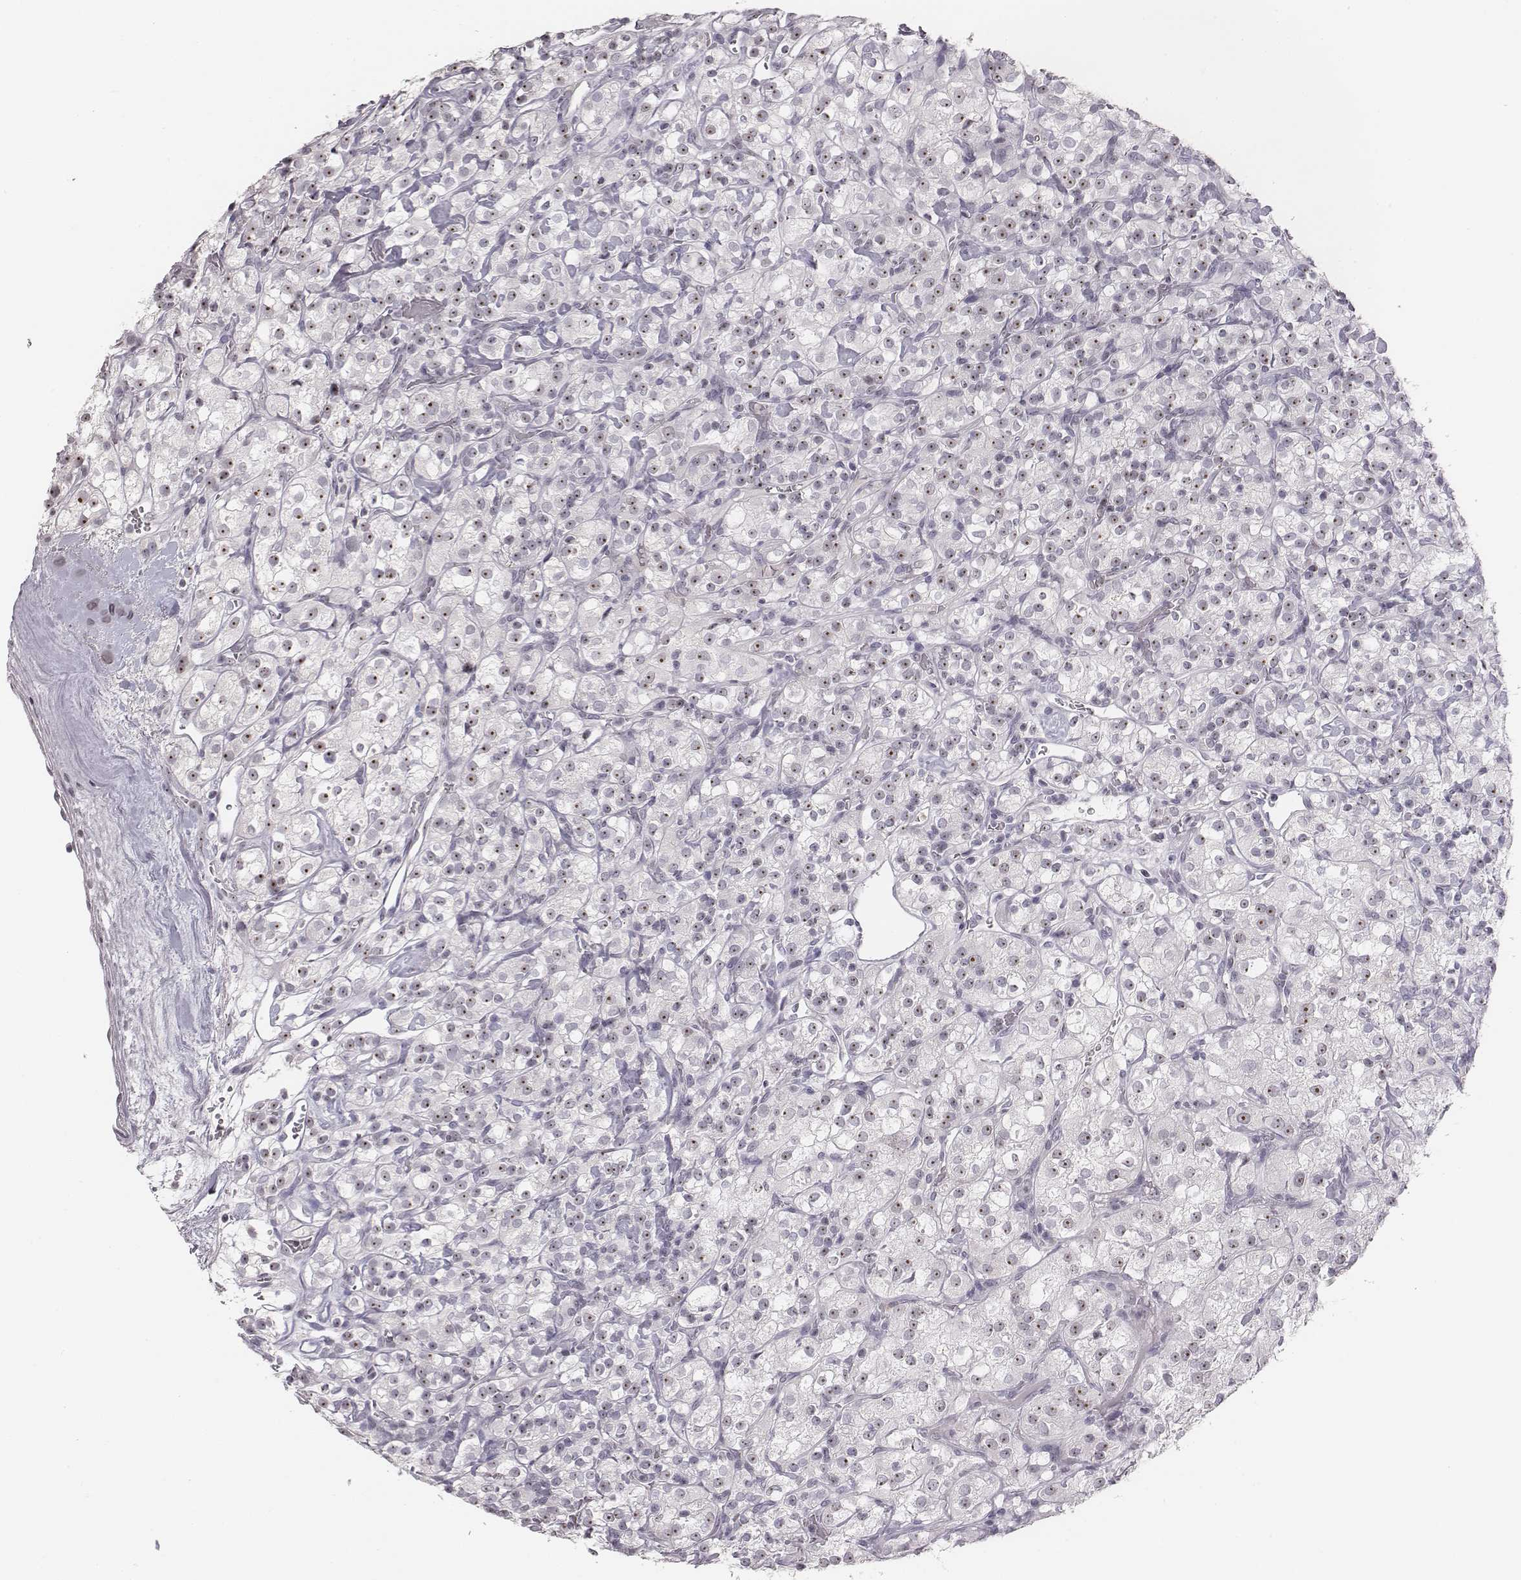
{"staining": {"intensity": "strong", "quantity": "25%-75%", "location": "nuclear"}, "tissue": "renal cancer", "cell_type": "Tumor cells", "image_type": "cancer", "snomed": [{"axis": "morphology", "description": "Adenocarcinoma, NOS"}, {"axis": "topography", "description": "Kidney"}], "caption": "Human renal adenocarcinoma stained with a brown dye demonstrates strong nuclear positive staining in about 25%-75% of tumor cells.", "gene": "NIFK", "patient": {"sex": "male", "age": 77}}